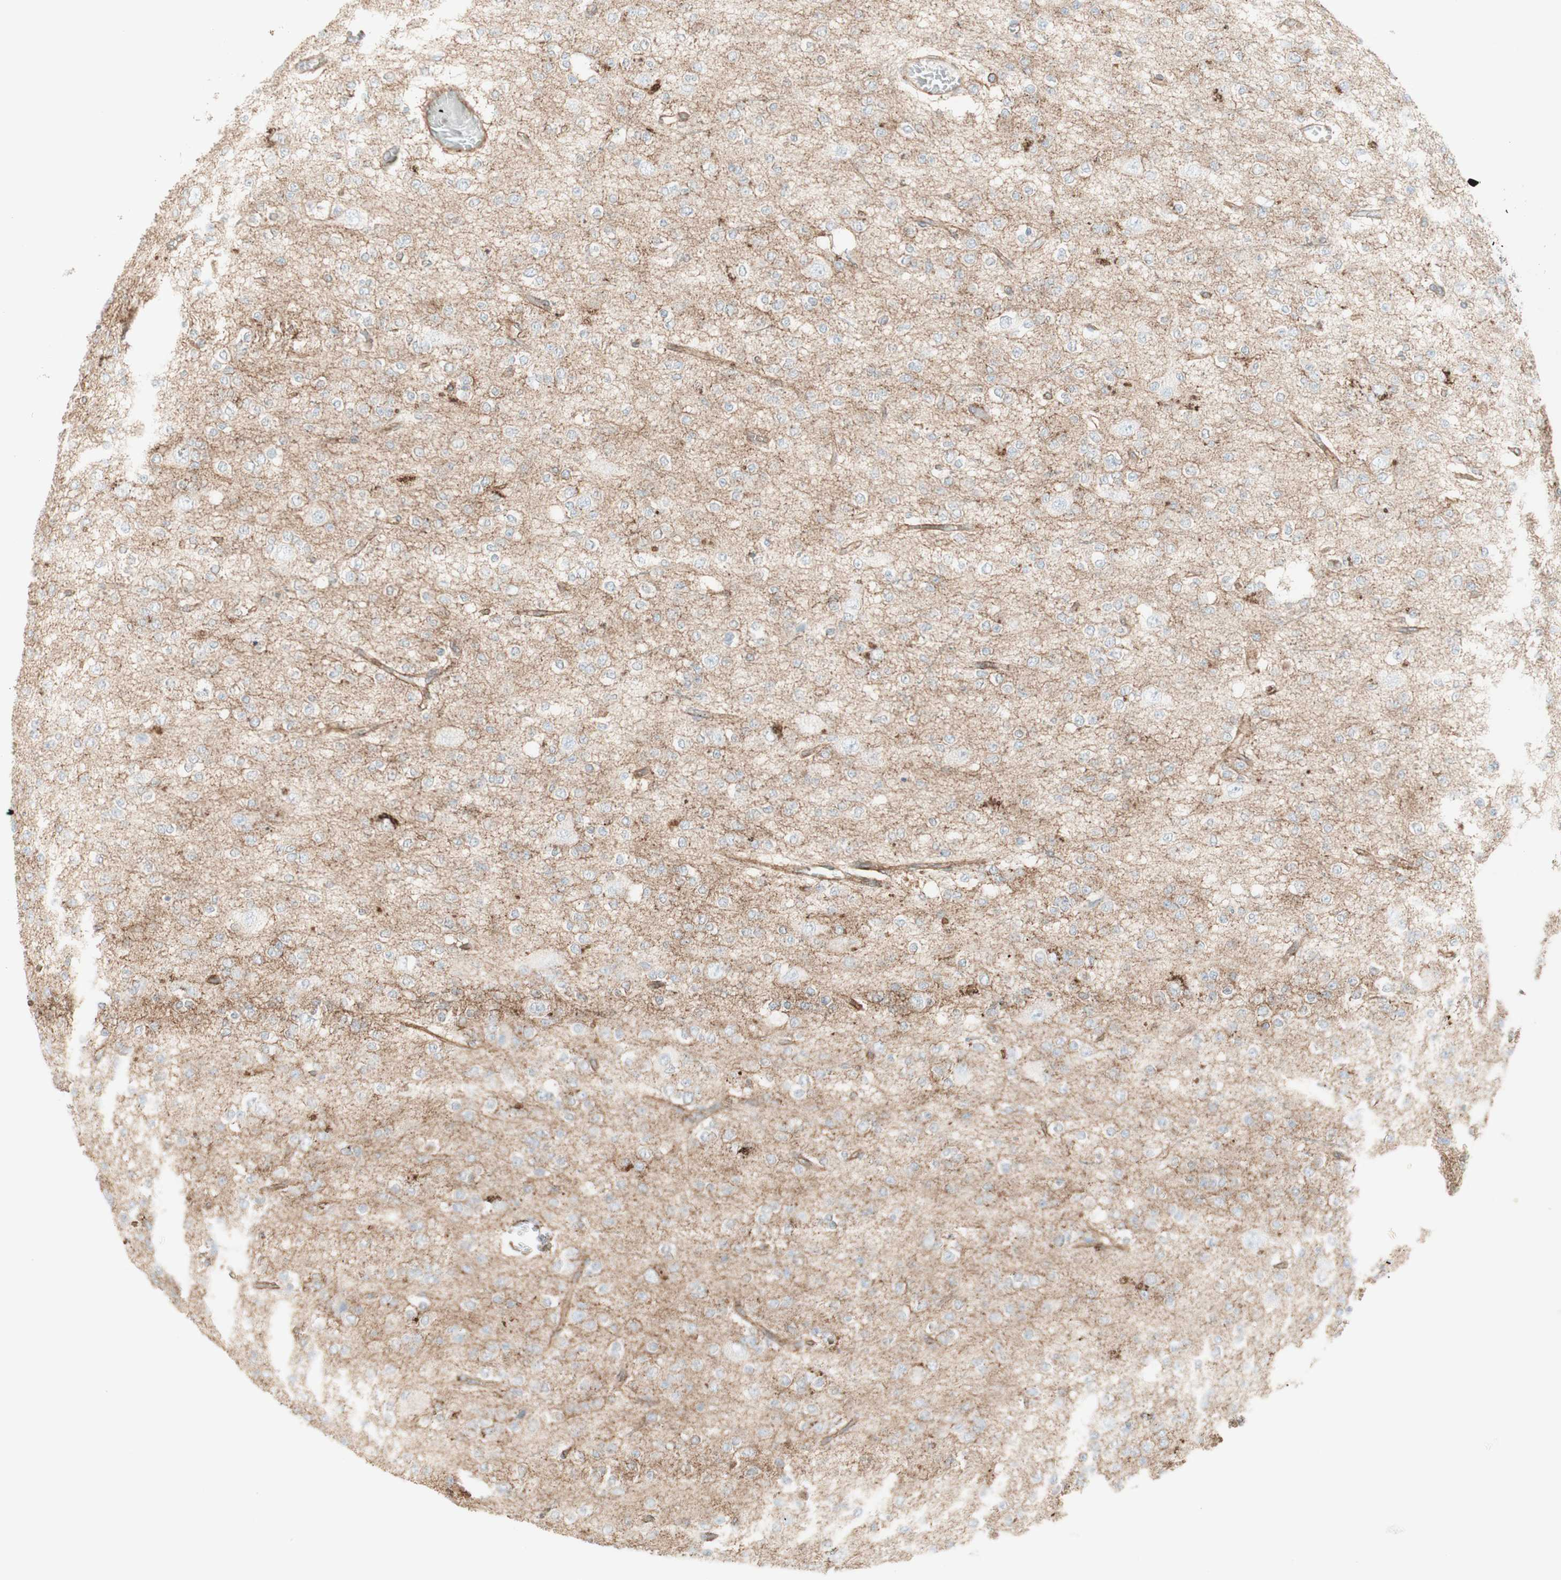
{"staining": {"intensity": "negative", "quantity": "none", "location": "none"}, "tissue": "glioma", "cell_type": "Tumor cells", "image_type": "cancer", "snomed": [{"axis": "morphology", "description": "Glioma, malignant, Low grade"}, {"axis": "topography", "description": "Brain"}], "caption": "This is a photomicrograph of immunohistochemistry staining of malignant glioma (low-grade), which shows no expression in tumor cells. Brightfield microscopy of immunohistochemistry (IHC) stained with DAB (3,3'-diaminobenzidine) (brown) and hematoxylin (blue), captured at high magnification.", "gene": "MYO6", "patient": {"sex": "male", "age": 38}}